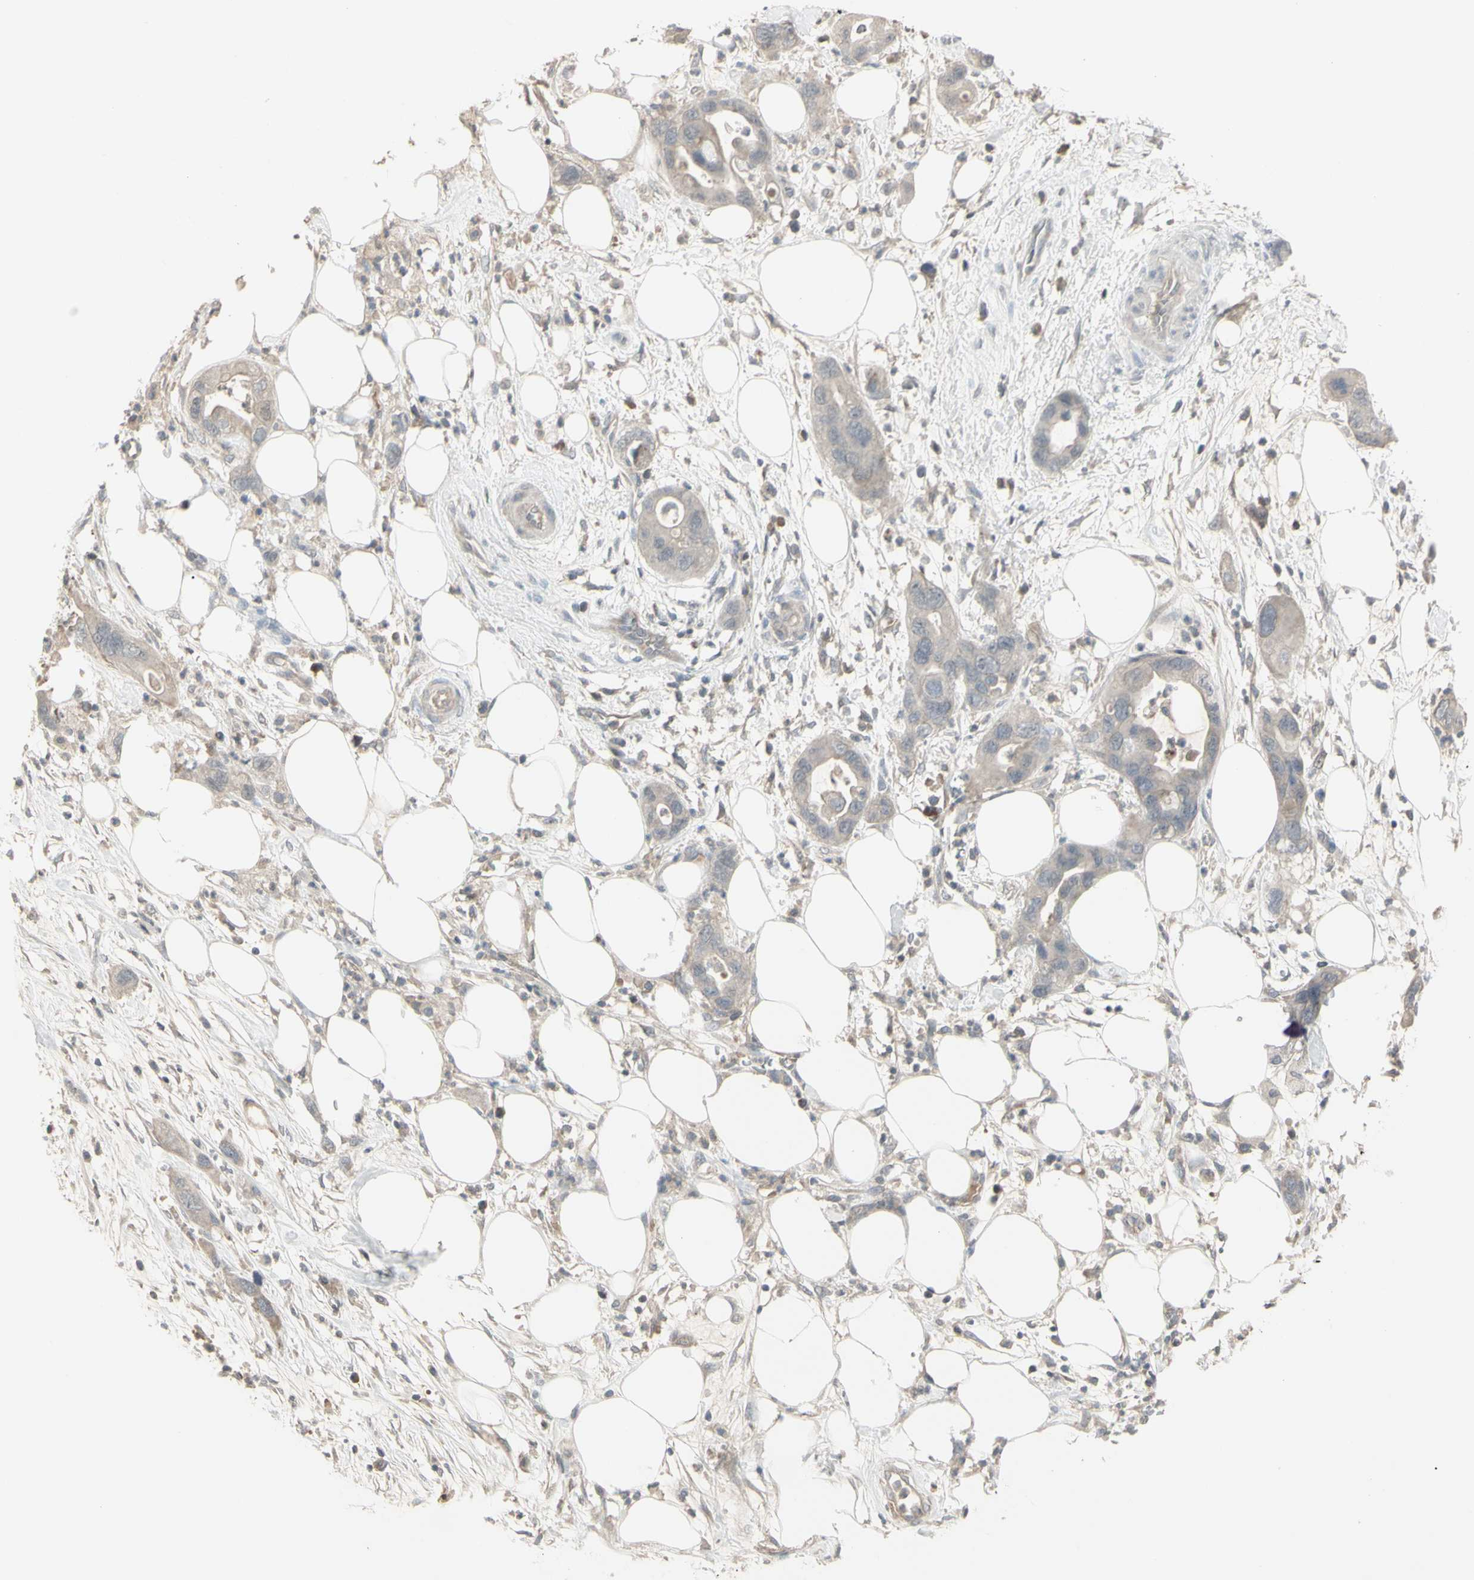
{"staining": {"intensity": "weak", "quantity": ">75%", "location": "cytoplasmic/membranous"}, "tissue": "pancreatic cancer", "cell_type": "Tumor cells", "image_type": "cancer", "snomed": [{"axis": "morphology", "description": "Adenocarcinoma, NOS"}, {"axis": "topography", "description": "Pancreas"}], "caption": "DAB (3,3'-diaminobenzidine) immunohistochemical staining of human pancreatic cancer reveals weak cytoplasmic/membranous protein staining in approximately >75% of tumor cells. The protein of interest is stained brown, and the nuclei are stained in blue (DAB IHC with brightfield microscopy, high magnification).", "gene": "PIAS4", "patient": {"sex": "female", "age": 71}}